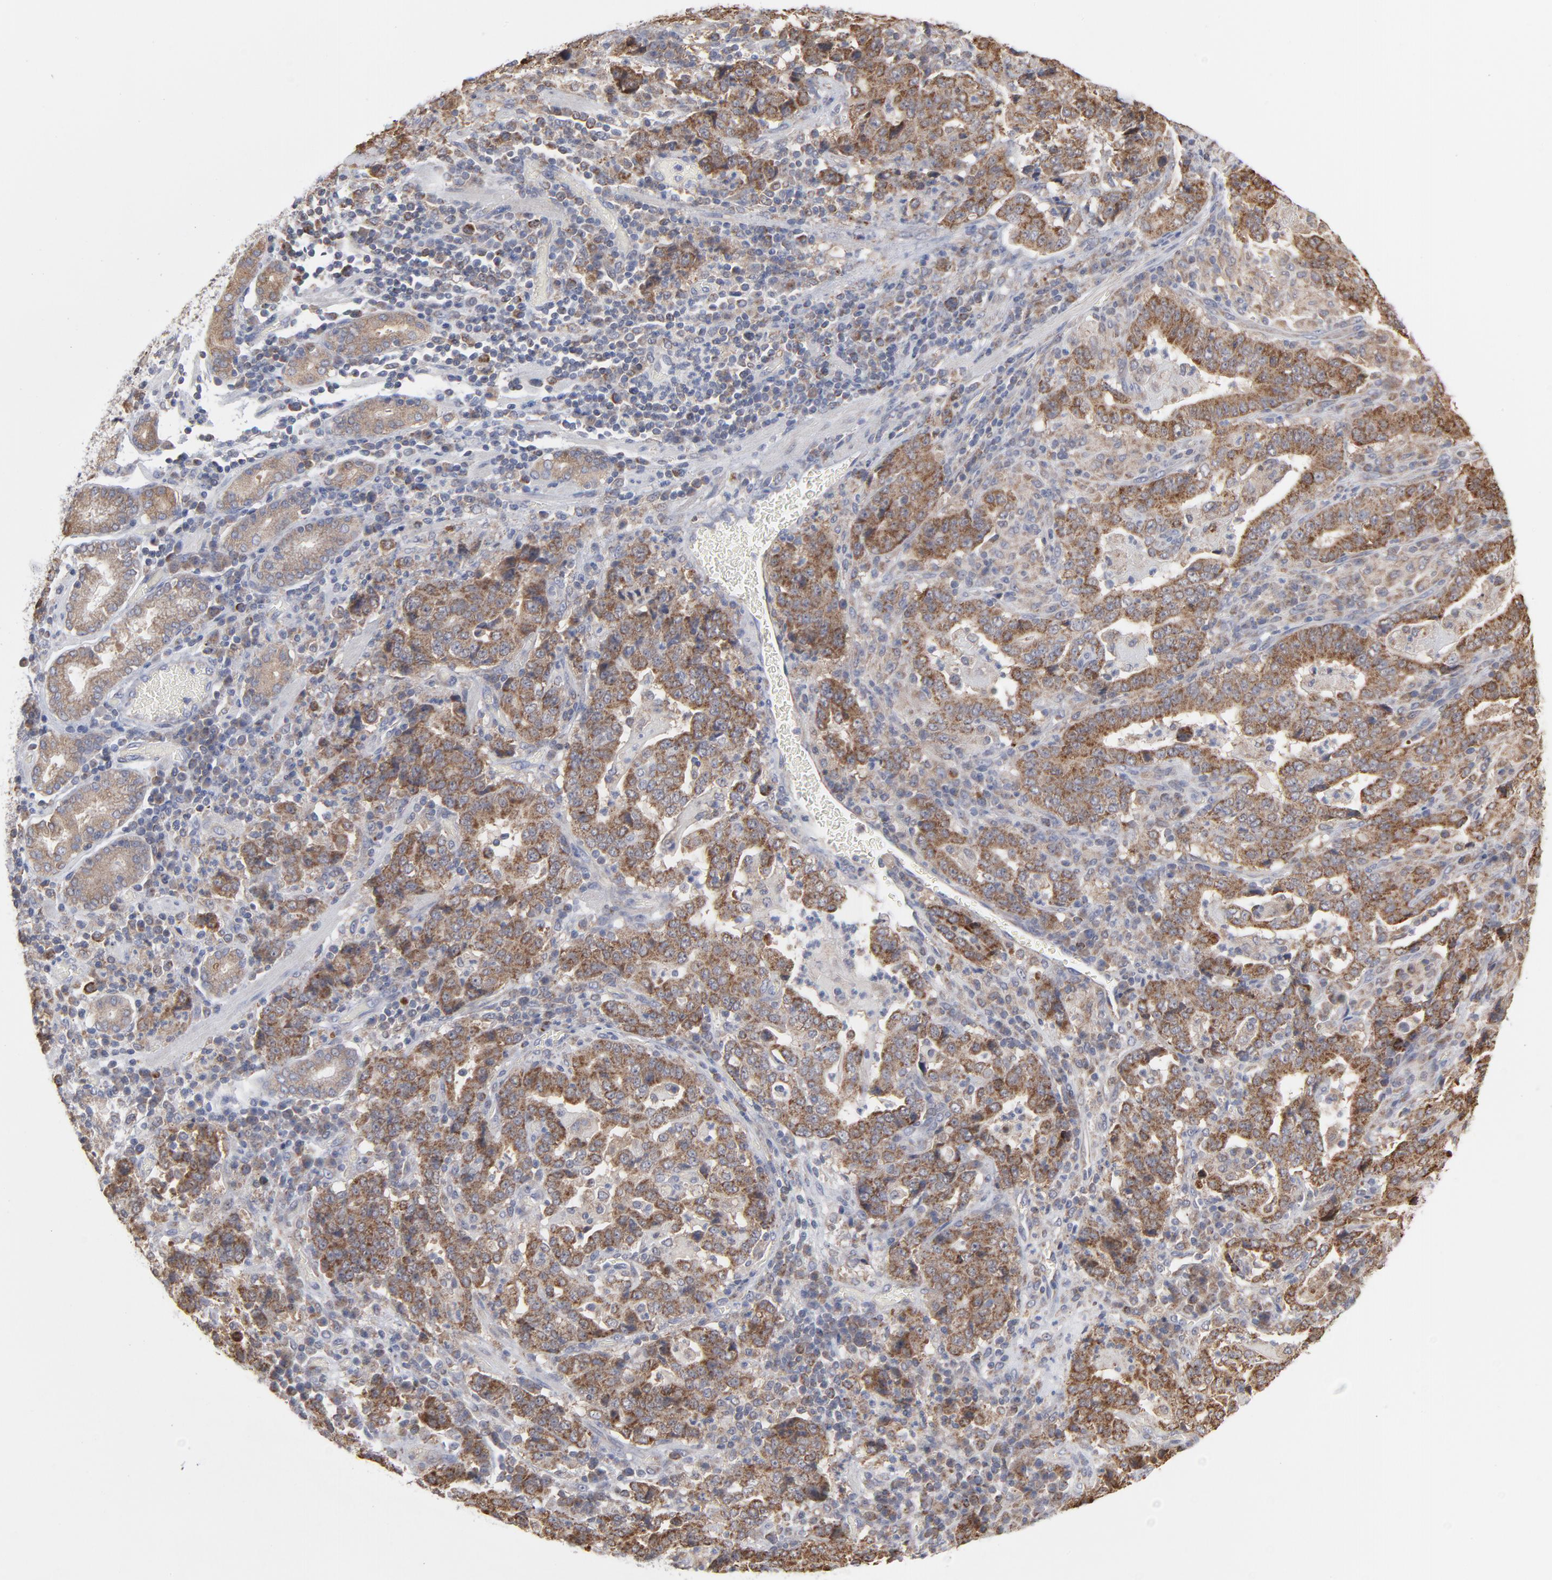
{"staining": {"intensity": "moderate", "quantity": ">75%", "location": "cytoplasmic/membranous"}, "tissue": "stomach cancer", "cell_type": "Tumor cells", "image_type": "cancer", "snomed": [{"axis": "morphology", "description": "Normal tissue, NOS"}, {"axis": "morphology", "description": "Adenocarcinoma, NOS"}, {"axis": "topography", "description": "Stomach, upper"}, {"axis": "topography", "description": "Stomach"}], "caption": "Immunohistochemical staining of human stomach cancer (adenocarcinoma) reveals medium levels of moderate cytoplasmic/membranous staining in approximately >75% of tumor cells.", "gene": "PPFIBP2", "patient": {"sex": "male", "age": 59}}